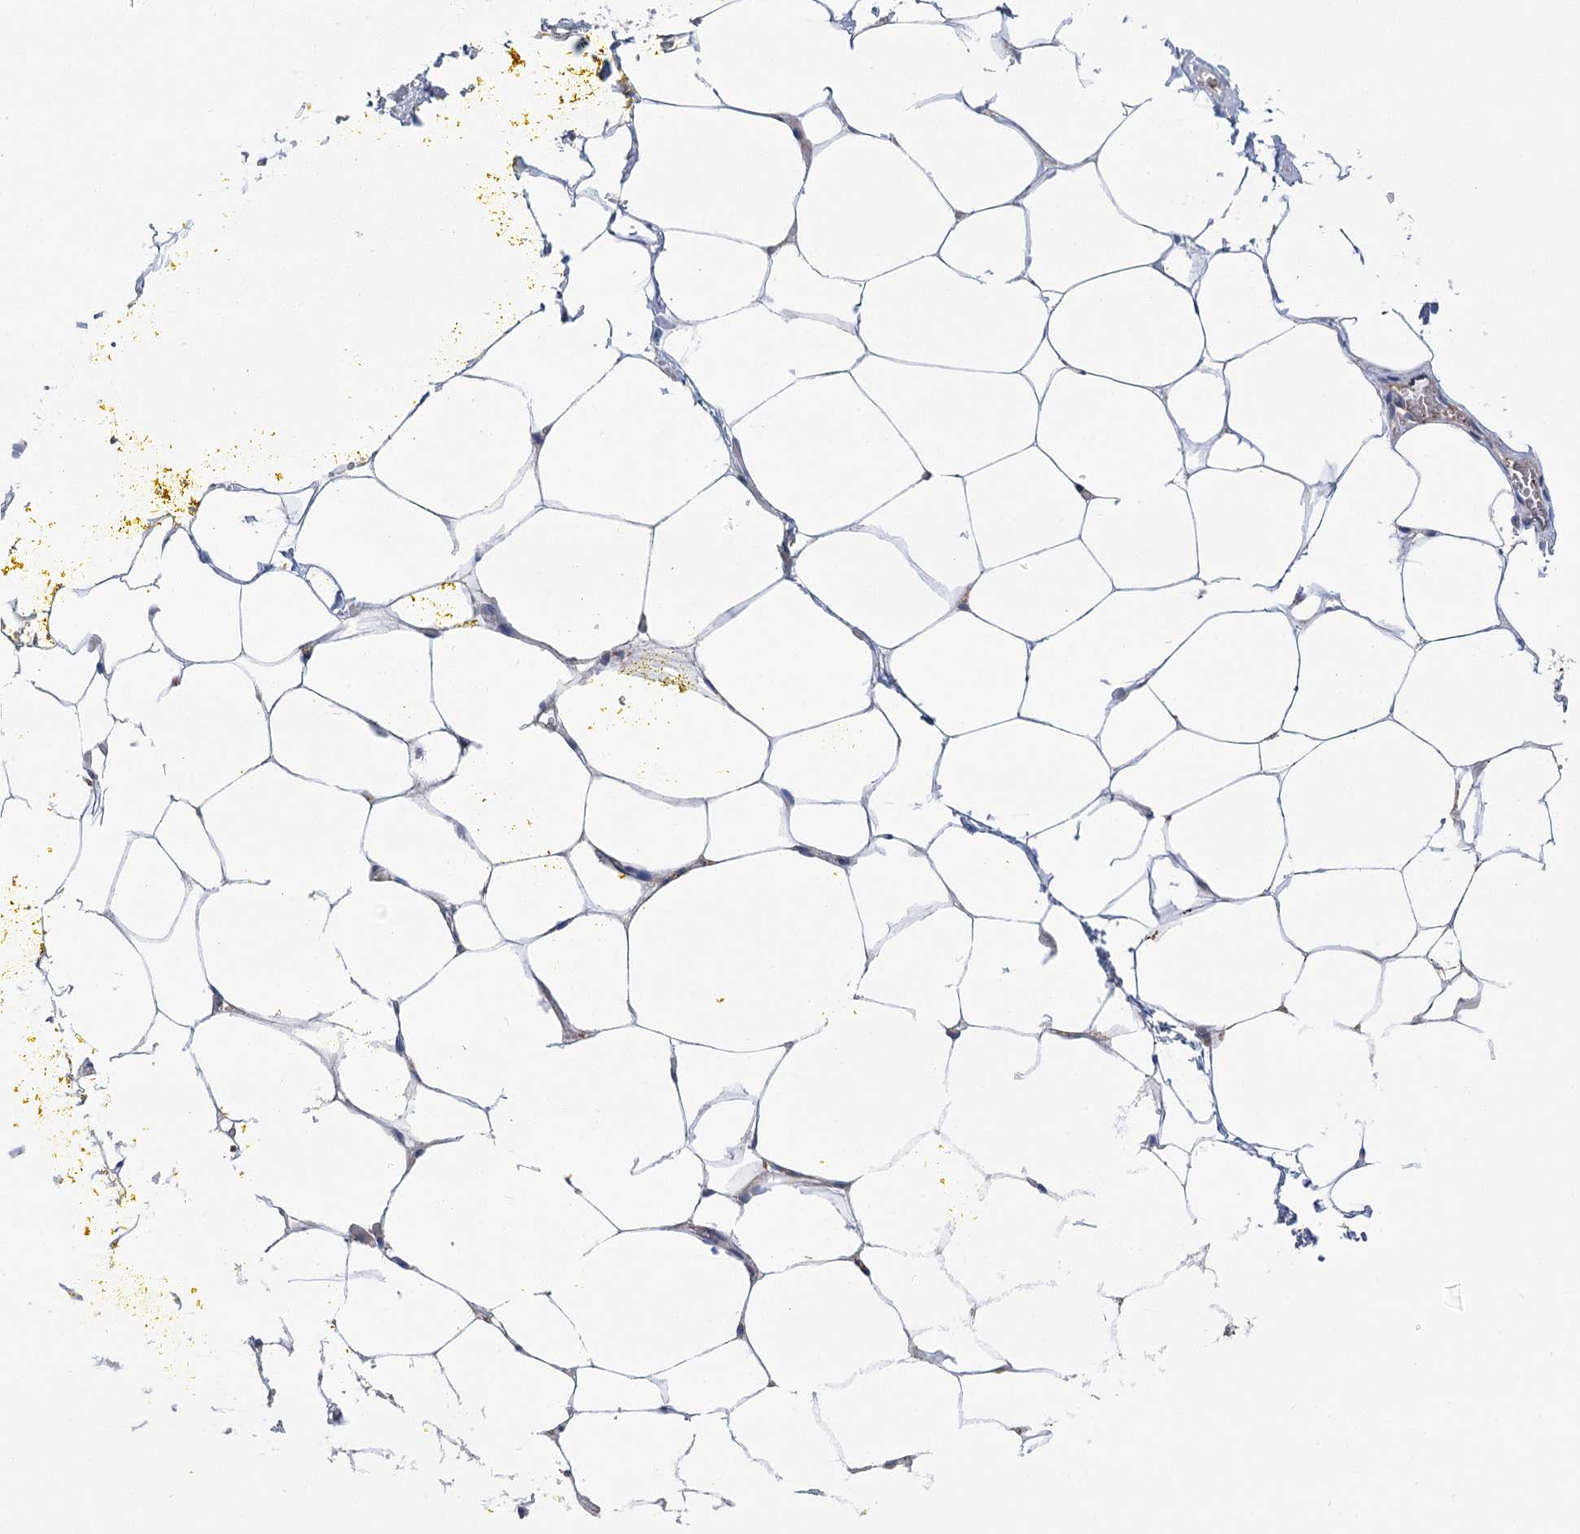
{"staining": {"intensity": "negative", "quantity": "none", "location": "none"}, "tissue": "adipose tissue", "cell_type": "Adipocytes", "image_type": "normal", "snomed": [{"axis": "morphology", "description": "Normal tissue, NOS"}, {"axis": "morphology", "description": "Adenocarcinoma, Low grade"}, {"axis": "topography", "description": "Prostate"}, {"axis": "topography", "description": "Peripheral nerve tissue"}], "caption": "Immunohistochemistry of benign adipose tissue reveals no staining in adipocytes.", "gene": "METTL24", "patient": {"sex": "male", "age": 63}}